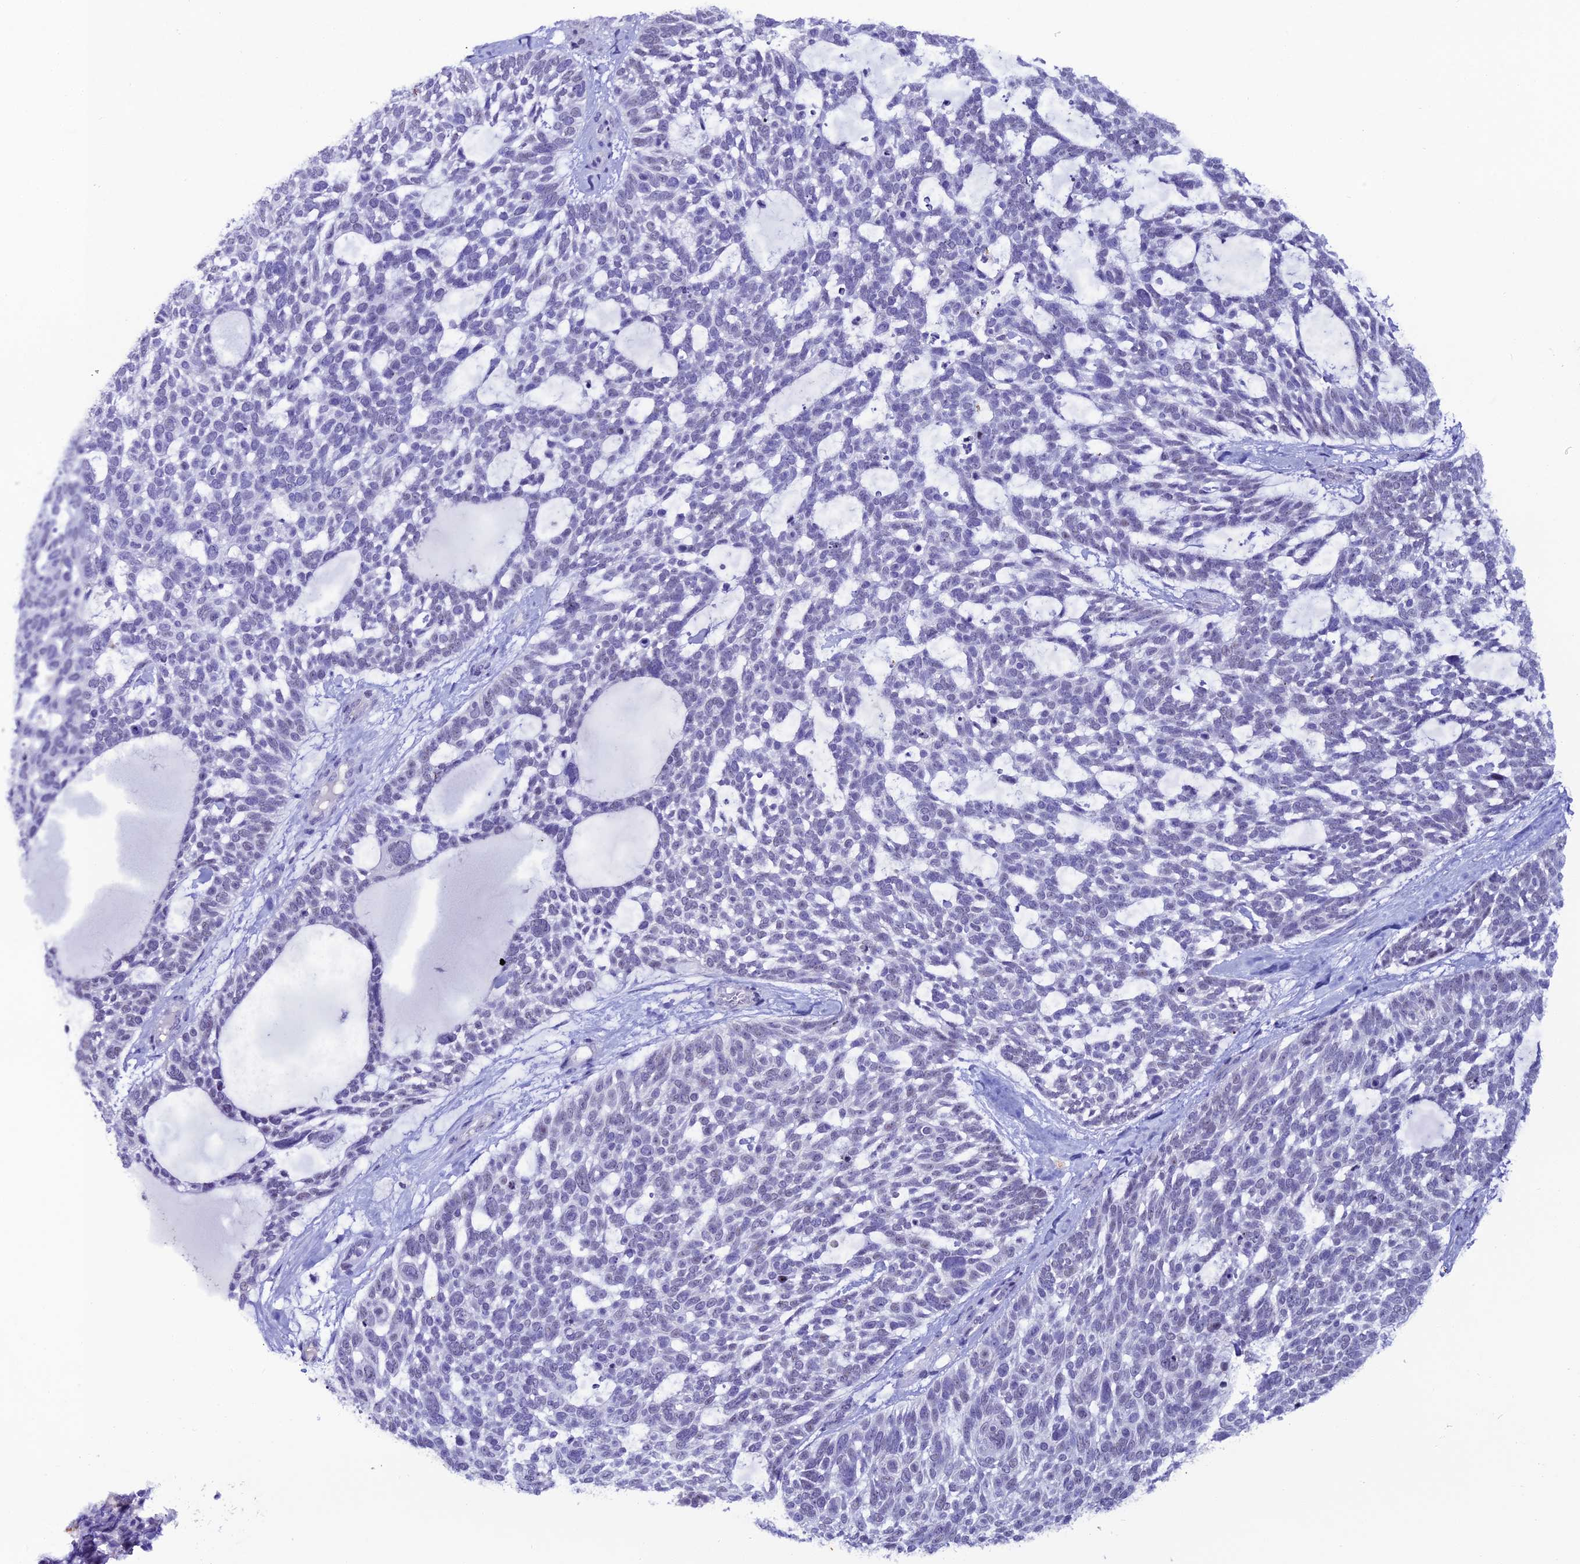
{"staining": {"intensity": "negative", "quantity": "none", "location": "none"}, "tissue": "skin cancer", "cell_type": "Tumor cells", "image_type": "cancer", "snomed": [{"axis": "morphology", "description": "Basal cell carcinoma"}, {"axis": "topography", "description": "Skin"}], "caption": "IHC photomicrograph of skin basal cell carcinoma stained for a protein (brown), which demonstrates no expression in tumor cells.", "gene": "MFSD2B", "patient": {"sex": "male", "age": 88}}